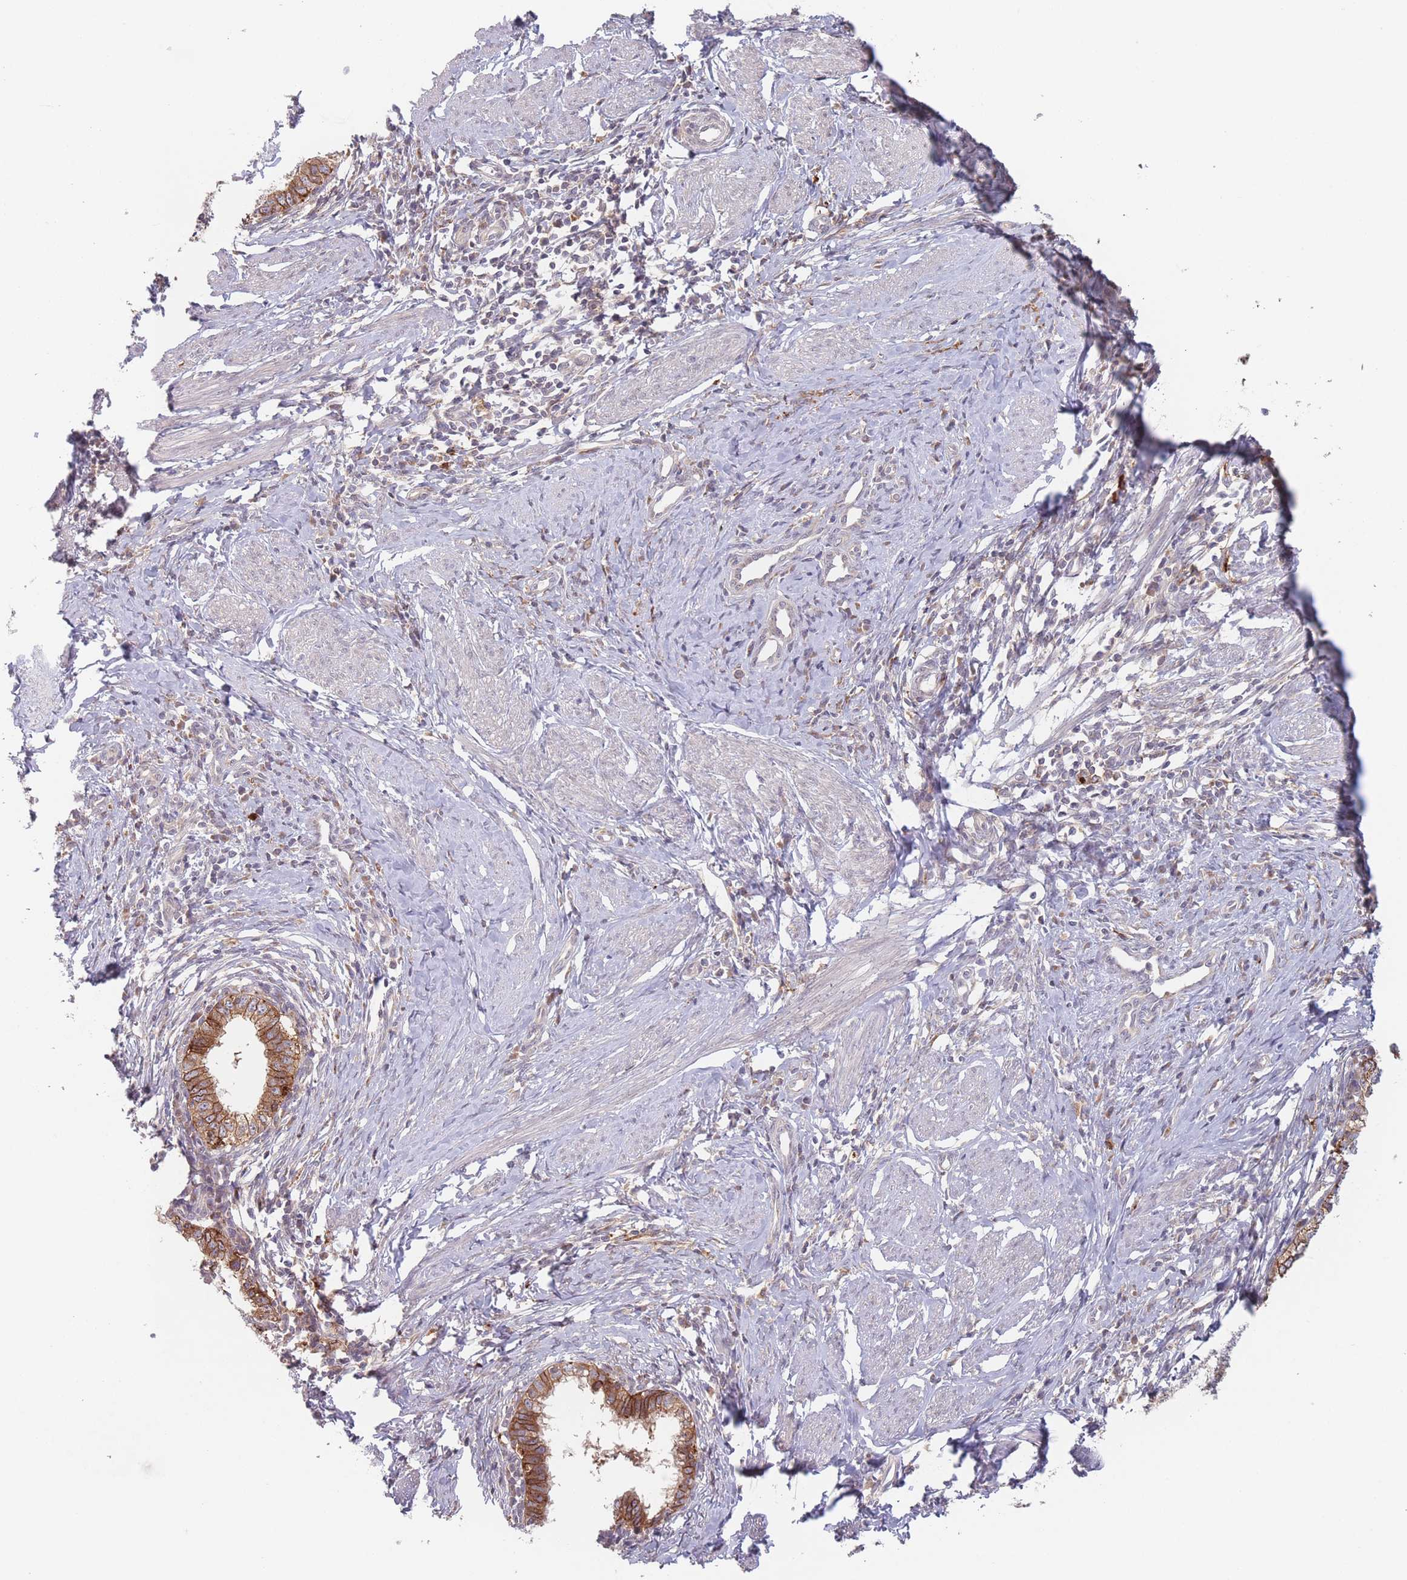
{"staining": {"intensity": "strong", "quantity": ">75%", "location": "cytoplasmic/membranous"}, "tissue": "cervical cancer", "cell_type": "Tumor cells", "image_type": "cancer", "snomed": [{"axis": "morphology", "description": "Adenocarcinoma, NOS"}, {"axis": "topography", "description": "Cervix"}], "caption": "The immunohistochemical stain shows strong cytoplasmic/membranous expression in tumor cells of cervical cancer tissue. (DAB (3,3'-diaminobenzidine) = brown stain, brightfield microscopy at high magnification).", "gene": "PPM1A", "patient": {"sex": "female", "age": 36}}